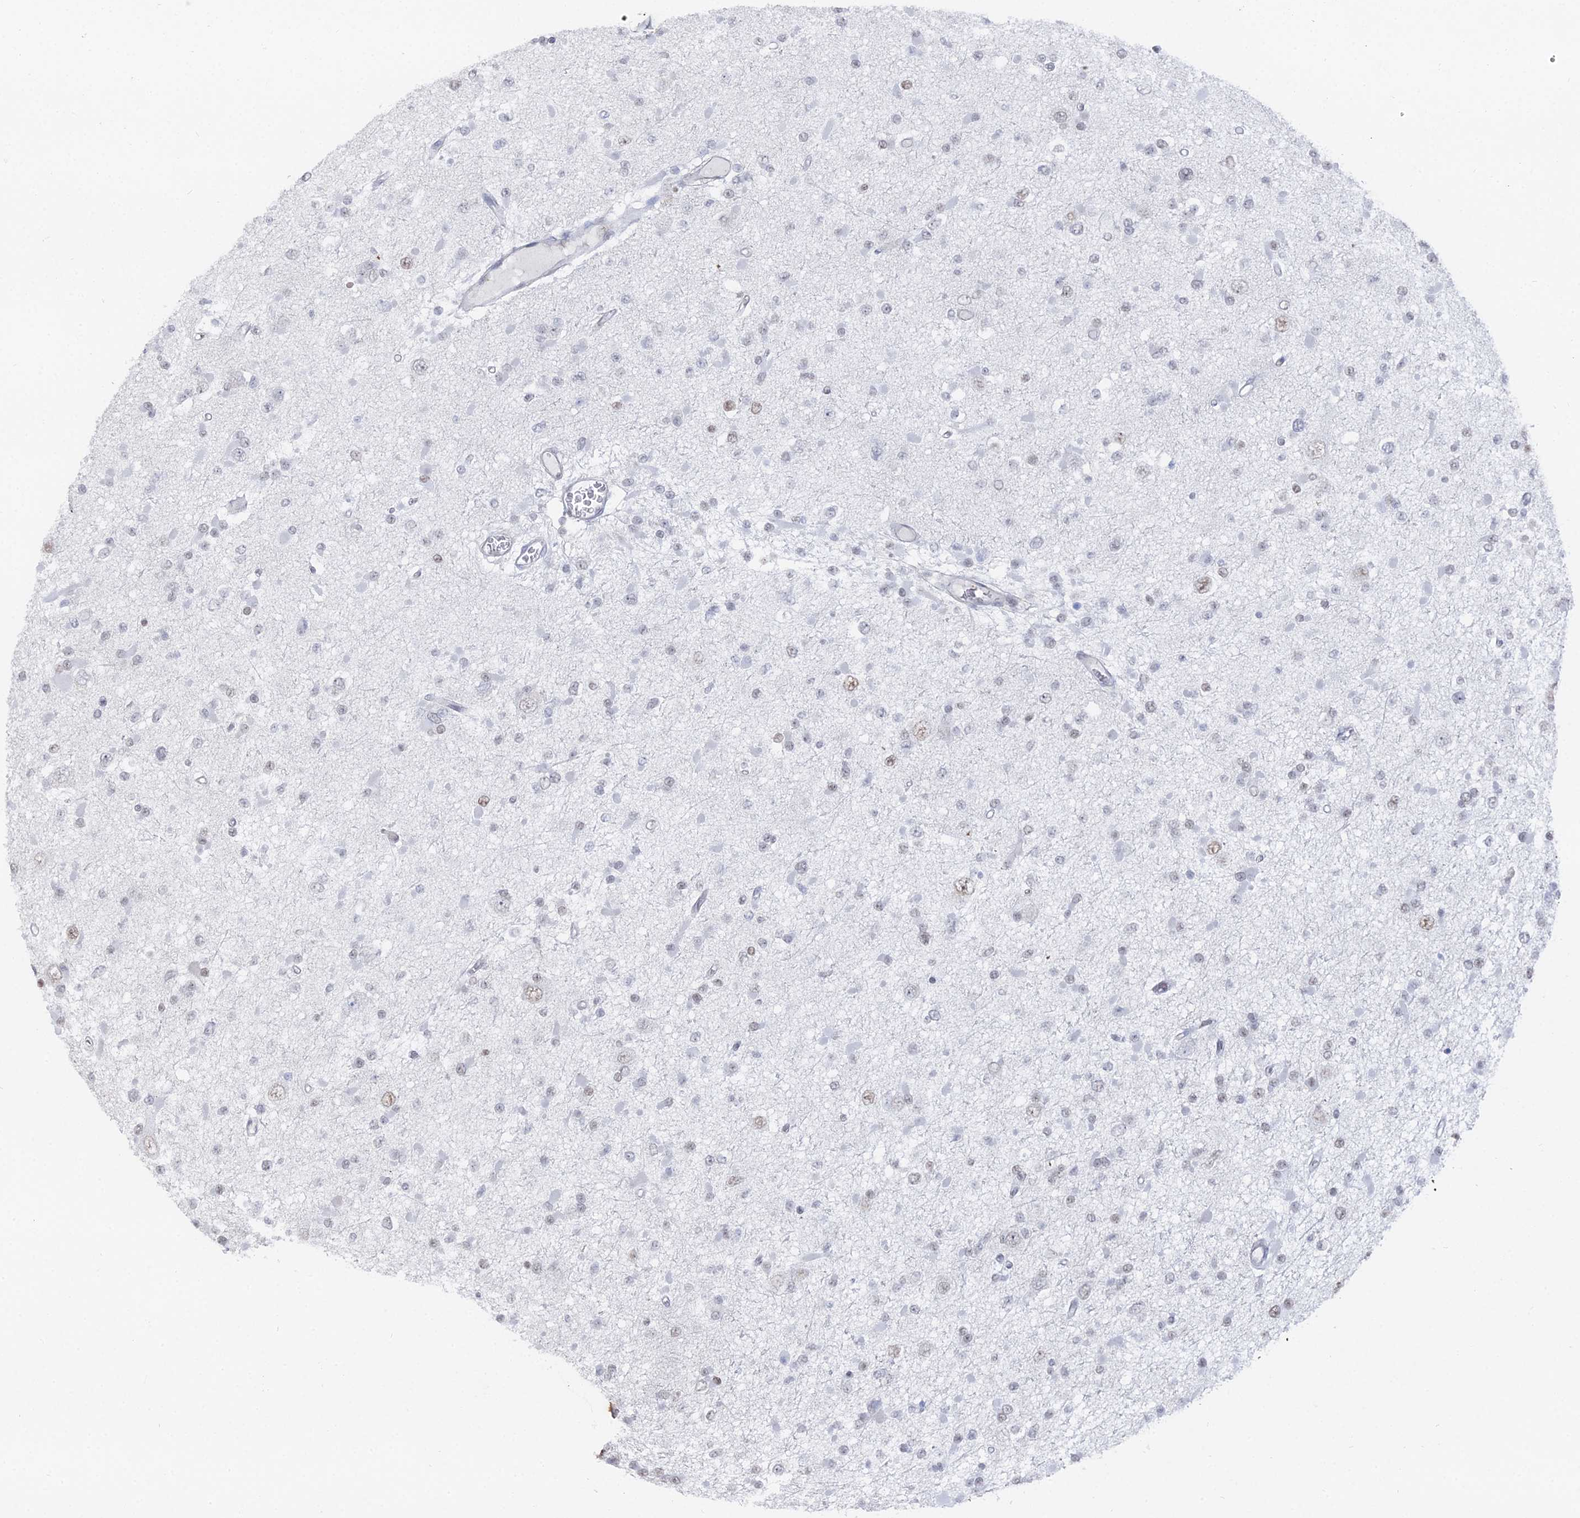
{"staining": {"intensity": "weak", "quantity": "<25%", "location": "nuclear"}, "tissue": "glioma", "cell_type": "Tumor cells", "image_type": "cancer", "snomed": [{"axis": "morphology", "description": "Glioma, malignant, Low grade"}, {"axis": "topography", "description": "Brain"}], "caption": "This is an immunohistochemistry micrograph of human glioma. There is no expression in tumor cells.", "gene": "GSC2", "patient": {"sex": "female", "age": 22}}